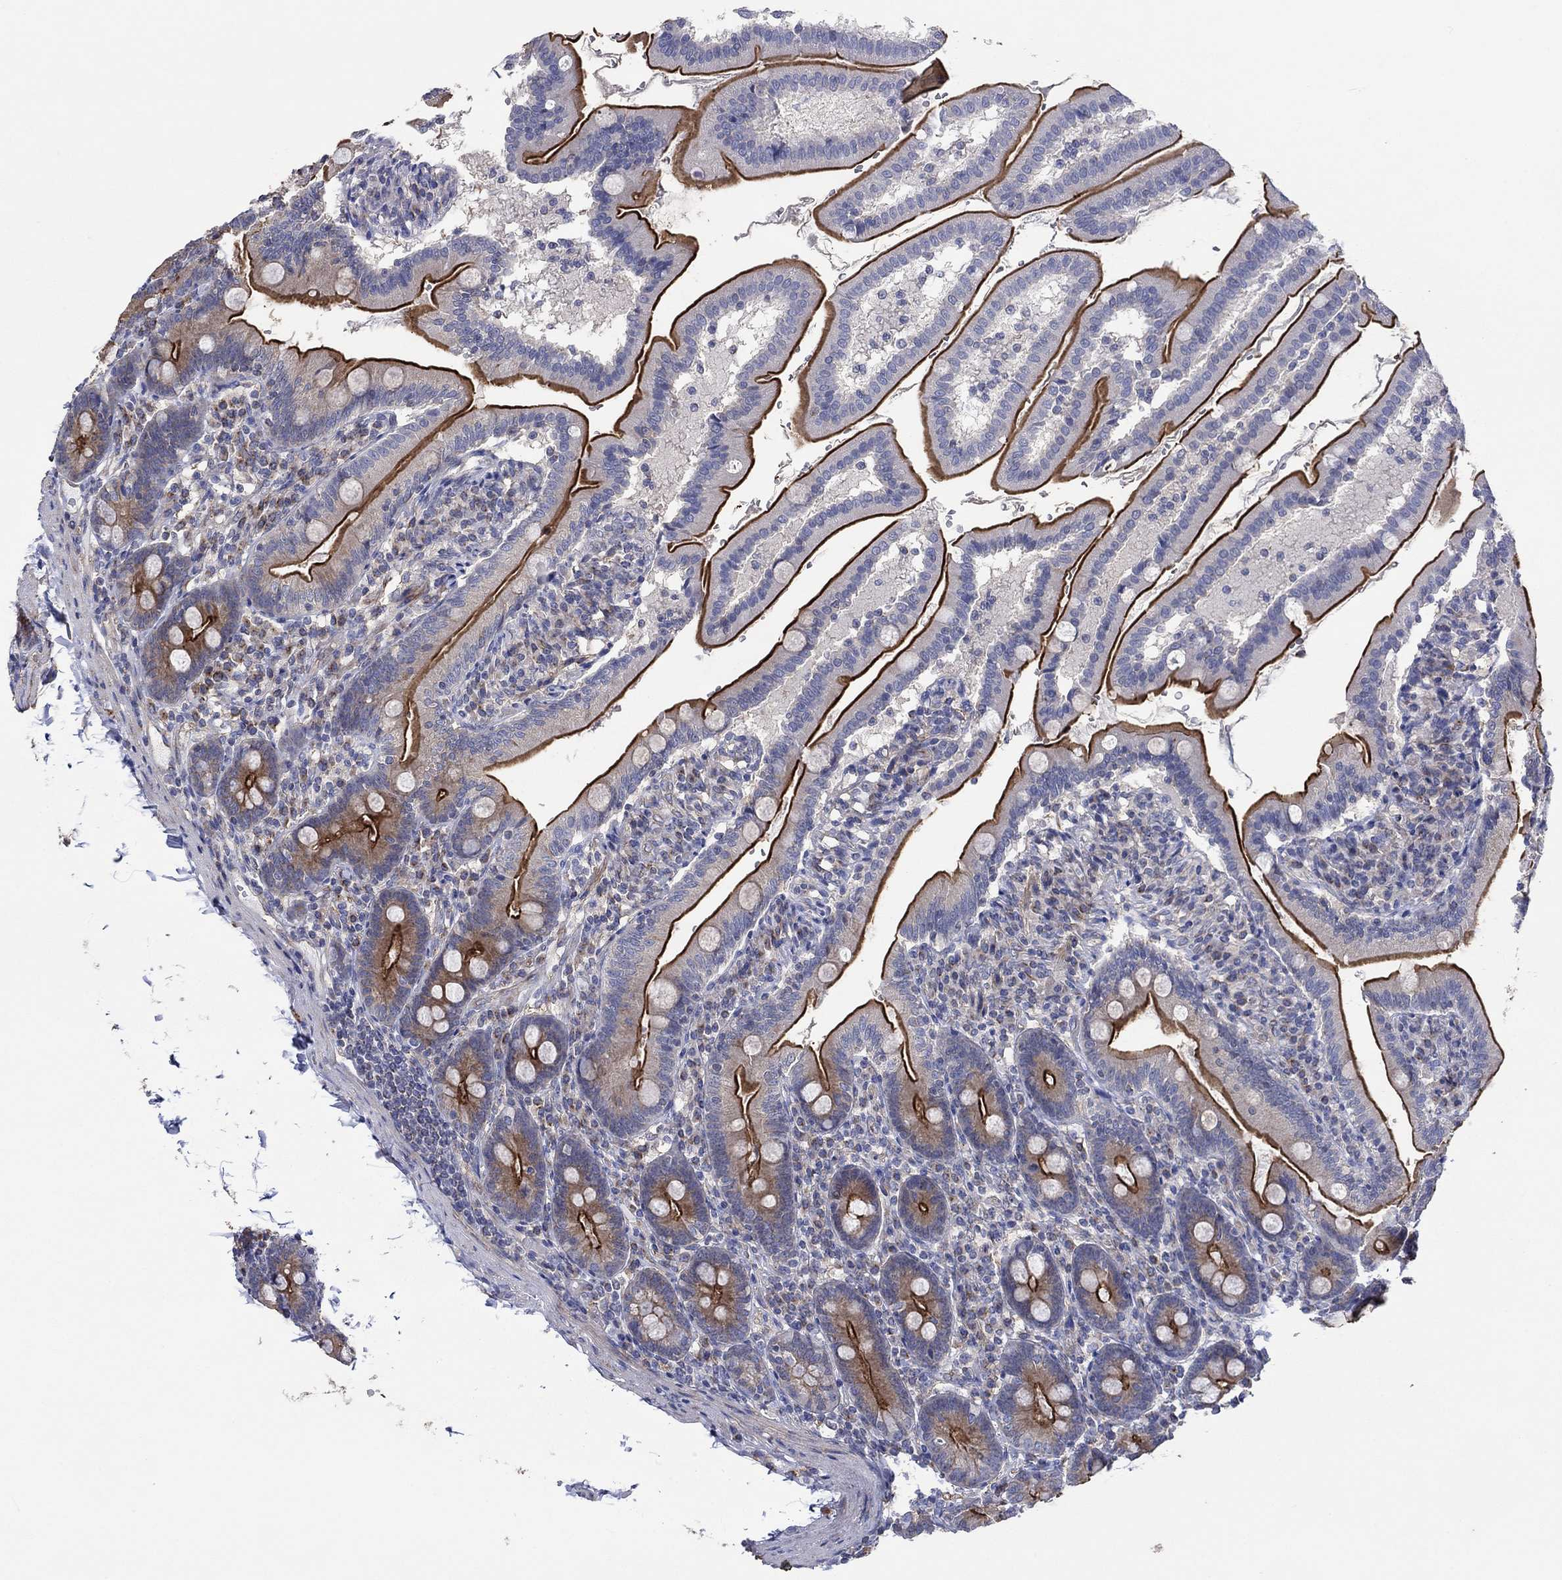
{"staining": {"intensity": "strong", "quantity": "25%-75%", "location": "cytoplasmic/membranous"}, "tissue": "duodenum", "cell_type": "Glandular cells", "image_type": "normal", "snomed": [{"axis": "morphology", "description": "Normal tissue, NOS"}, {"axis": "topography", "description": "Duodenum"}], "caption": "Immunohistochemical staining of unremarkable duodenum reveals 25%-75% levels of strong cytoplasmic/membranous protein staining in approximately 25%-75% of glandular cells. (DAB IHC with brightfield microscopy, high magnification).", "gene": "TPRN", "patient": {"sex": "female", "age": 67}}